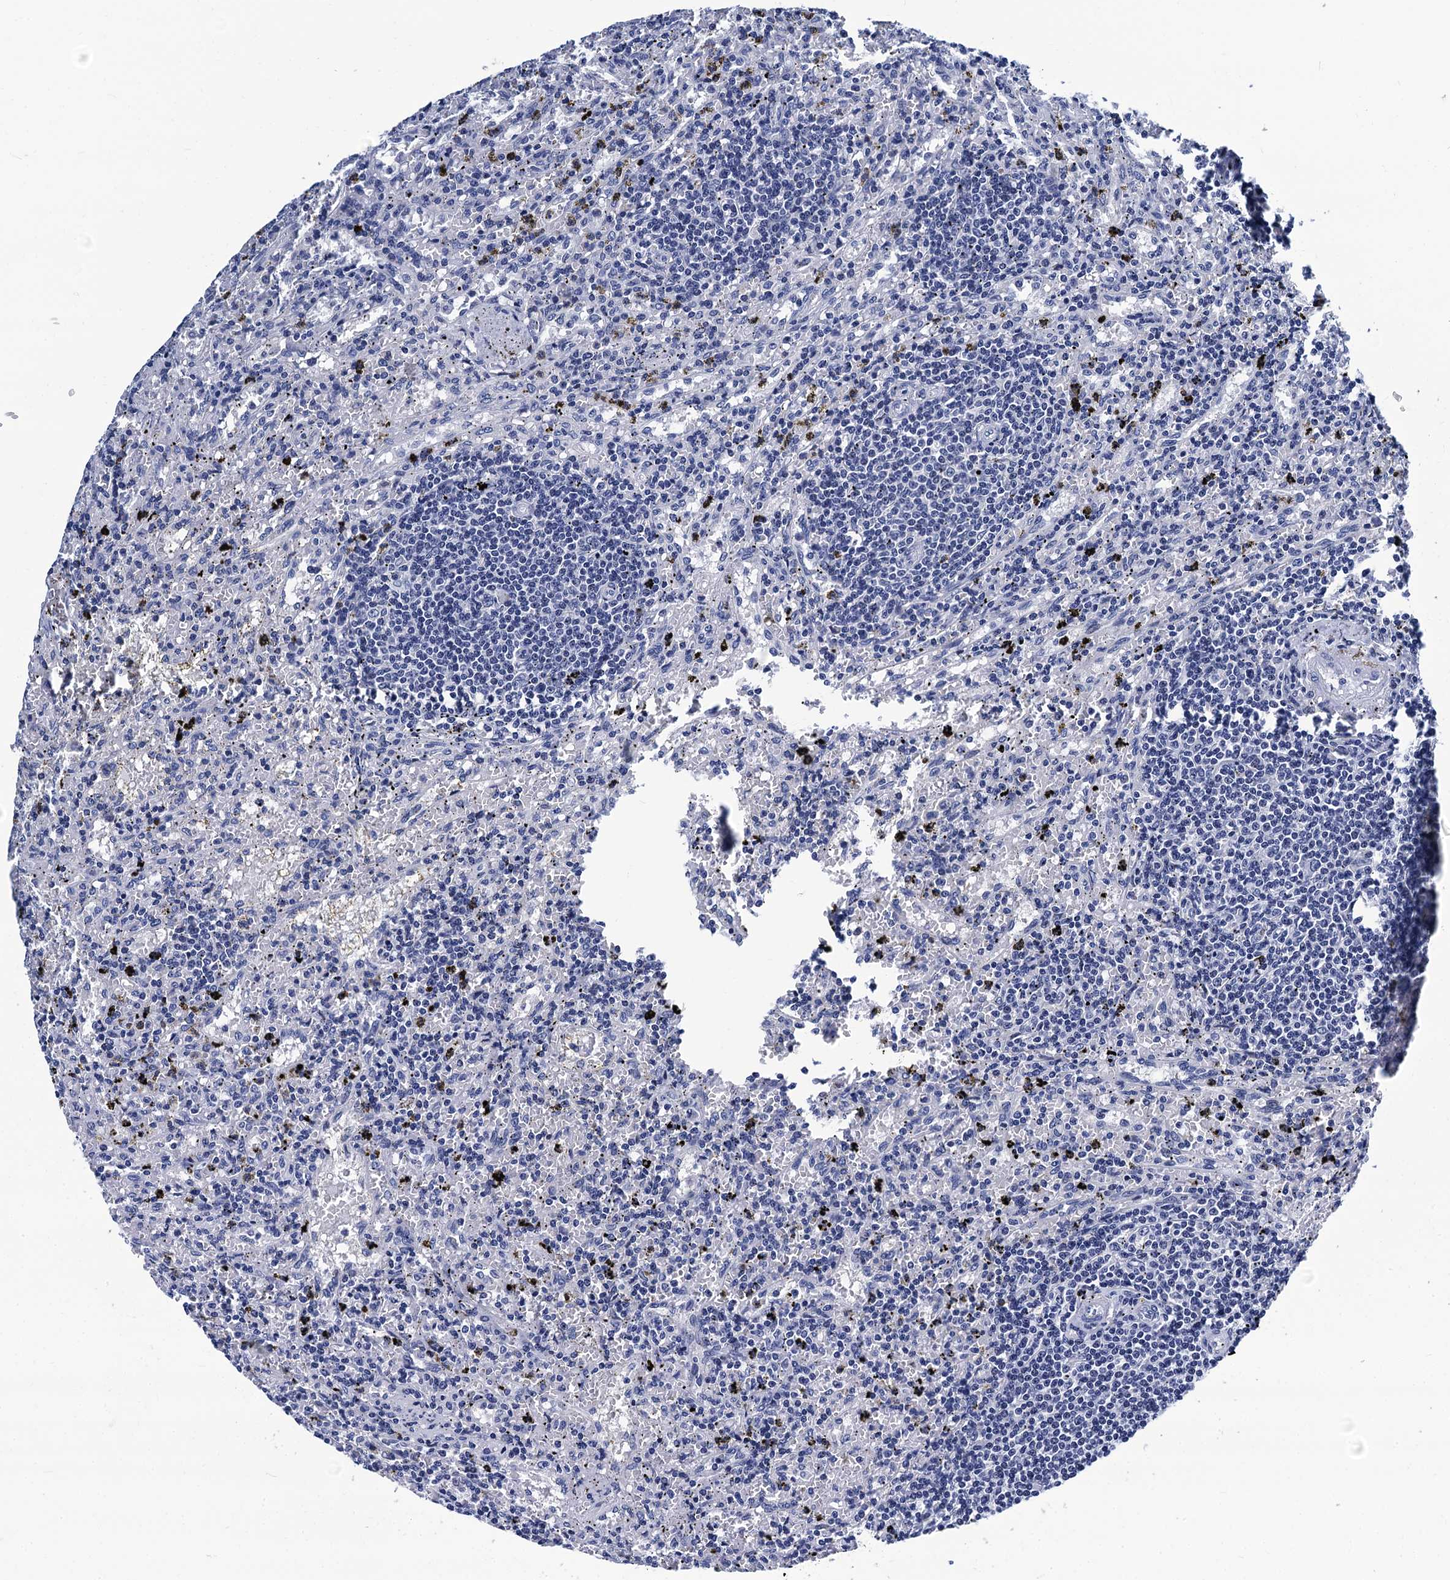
{"staining": {"intensity": "negative", "quantity": "none", "location": "none"}, "tissue": "lymphoma", "cell_type": "Tumor cells", "image_type": "cancer", "snomed": [{"axis": "morphology", "description": "Malignant lymphoma, non-Hodgkin's type, Low grade"}, {"axis": "topography", "description": "Spleen"}], "caption": "This is an immunohistochemistry (IHC) photomicrograph of lymphoma. There is no staining in tumor cells.", "gene": "LRRC30", "patient": {"sex": "male", "age": 76}}